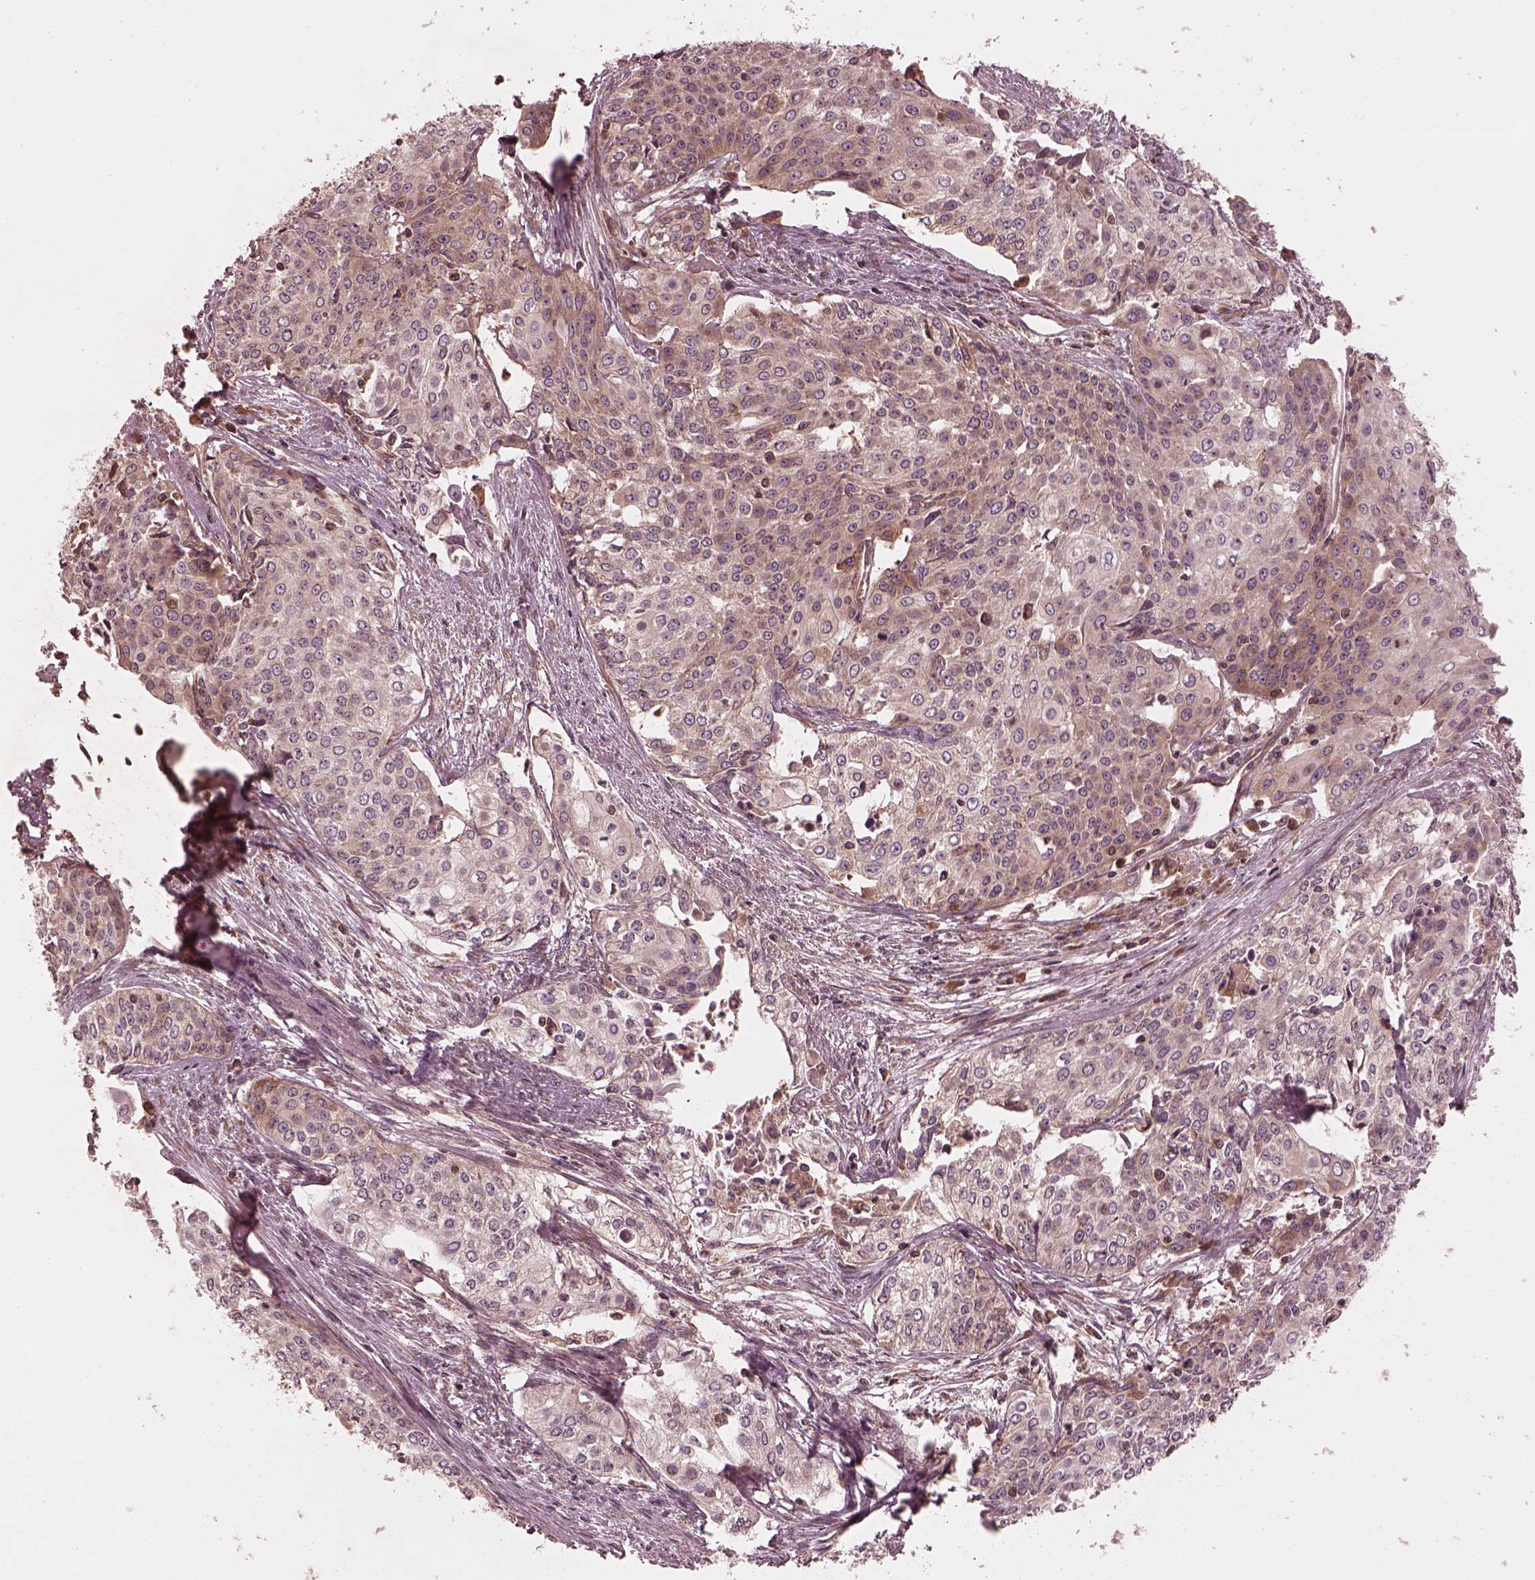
{"staining": {"intensity": "weak", "quantity": "25%-75%", "location": "cytoplasmic/membranous"}, "tissue": "cervical cancer", "cell_type": "Tumor cells", "image_type": "cancer", "snomed": [{"axis": "morphology", "description": "Squamous cell carcinoma, NOS"}, {"axis": "topography", "description": "Cervix"}], "caption": "DAB (3,3'-diaminobenzidine) immunohistochemical staining of cervical cancer (squamous cell carcinoma) exhibits weak cytoplasmic/membranous protein positivity in approximately 25%-75% of tumor cells.", "gene": "PIK3R2", "patient": {"sex": "female", "age": 39}}